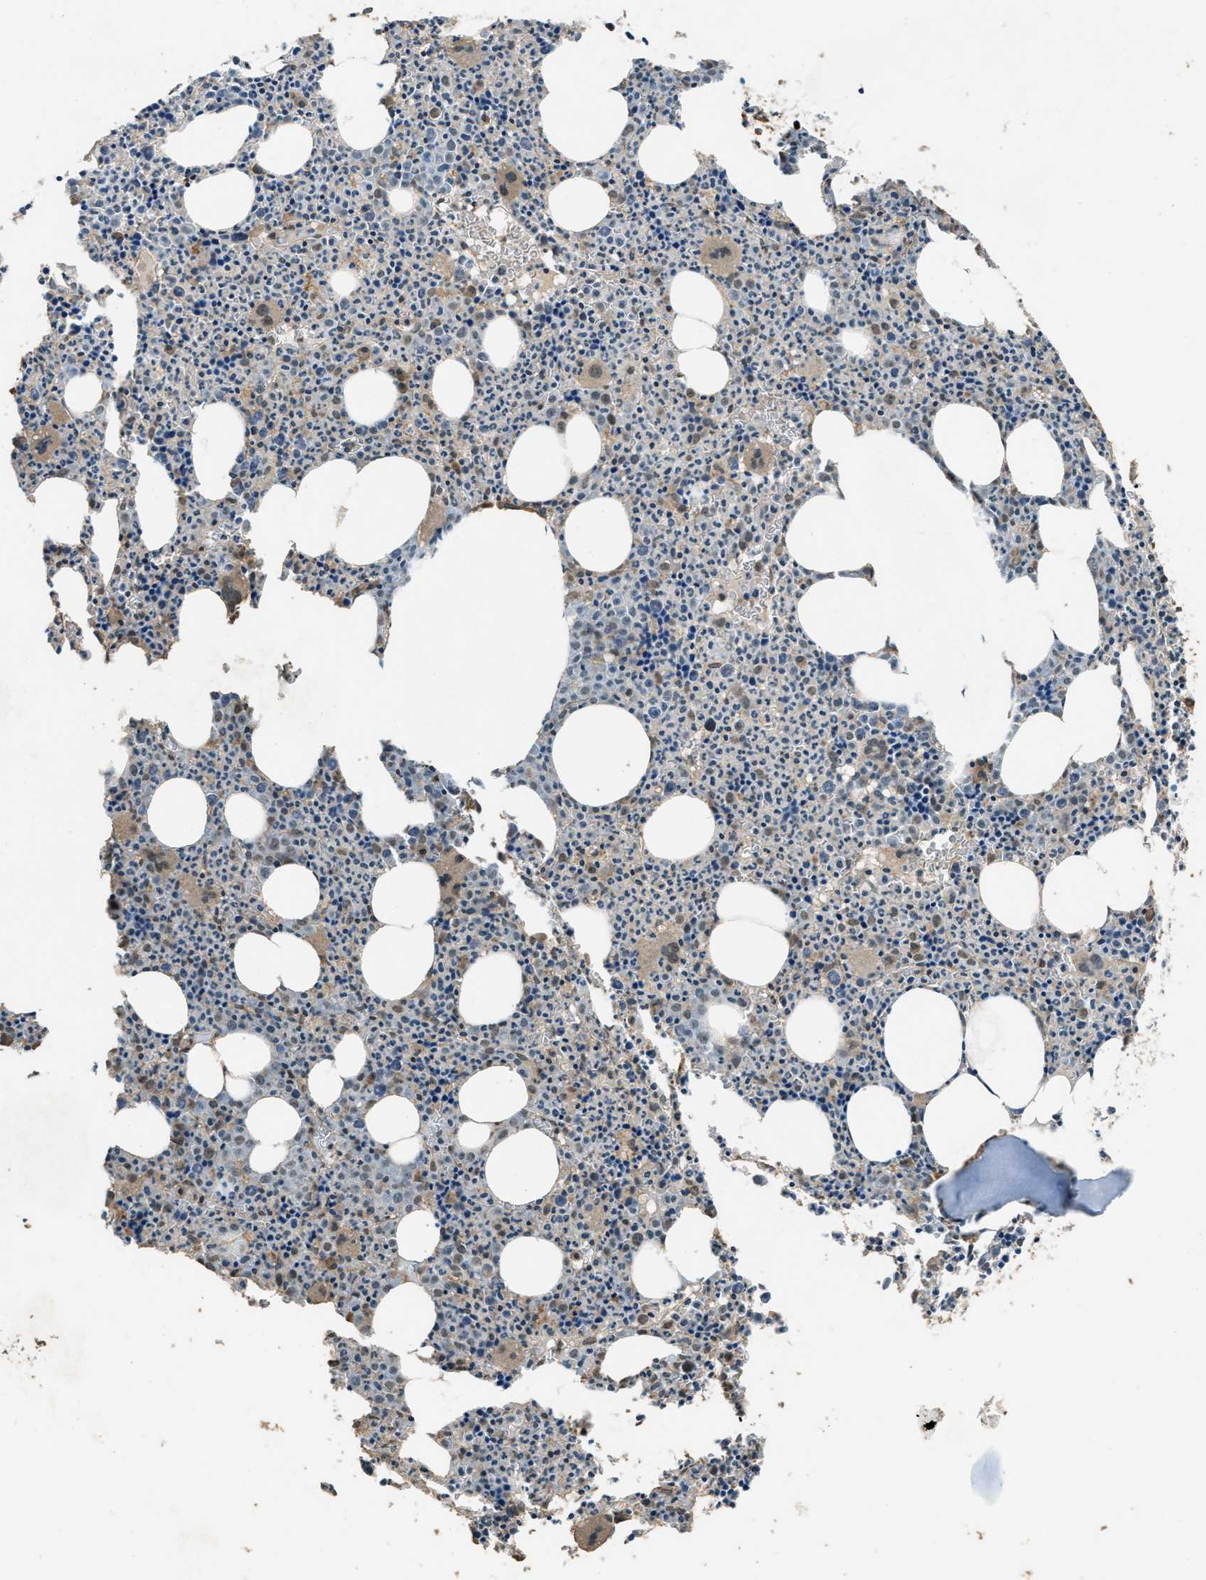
{"staining": {"intensity": "moderate", "quantity": "25%-75%", "location": "nuclear"}, "tissue": "bone marrow", "cell_type": "Hematopoietic cells", "image_type": "normal", "snomed": [{"axis": "morphology", "description": "Normal tissue, NOS"}, {"axis": "morphology", "description": "Inflammation, NOS"}, {"axis": "topography", "description": "Bone marrow"}], "caption": "Immunohistochemical staining of benign human bone marrow demonstrates moderate nuclear protein positivity in about 25%-75% of hematopoietic cells.", "gene": "SERTAD2", "patient": {"sex": "male", "age": 31}}